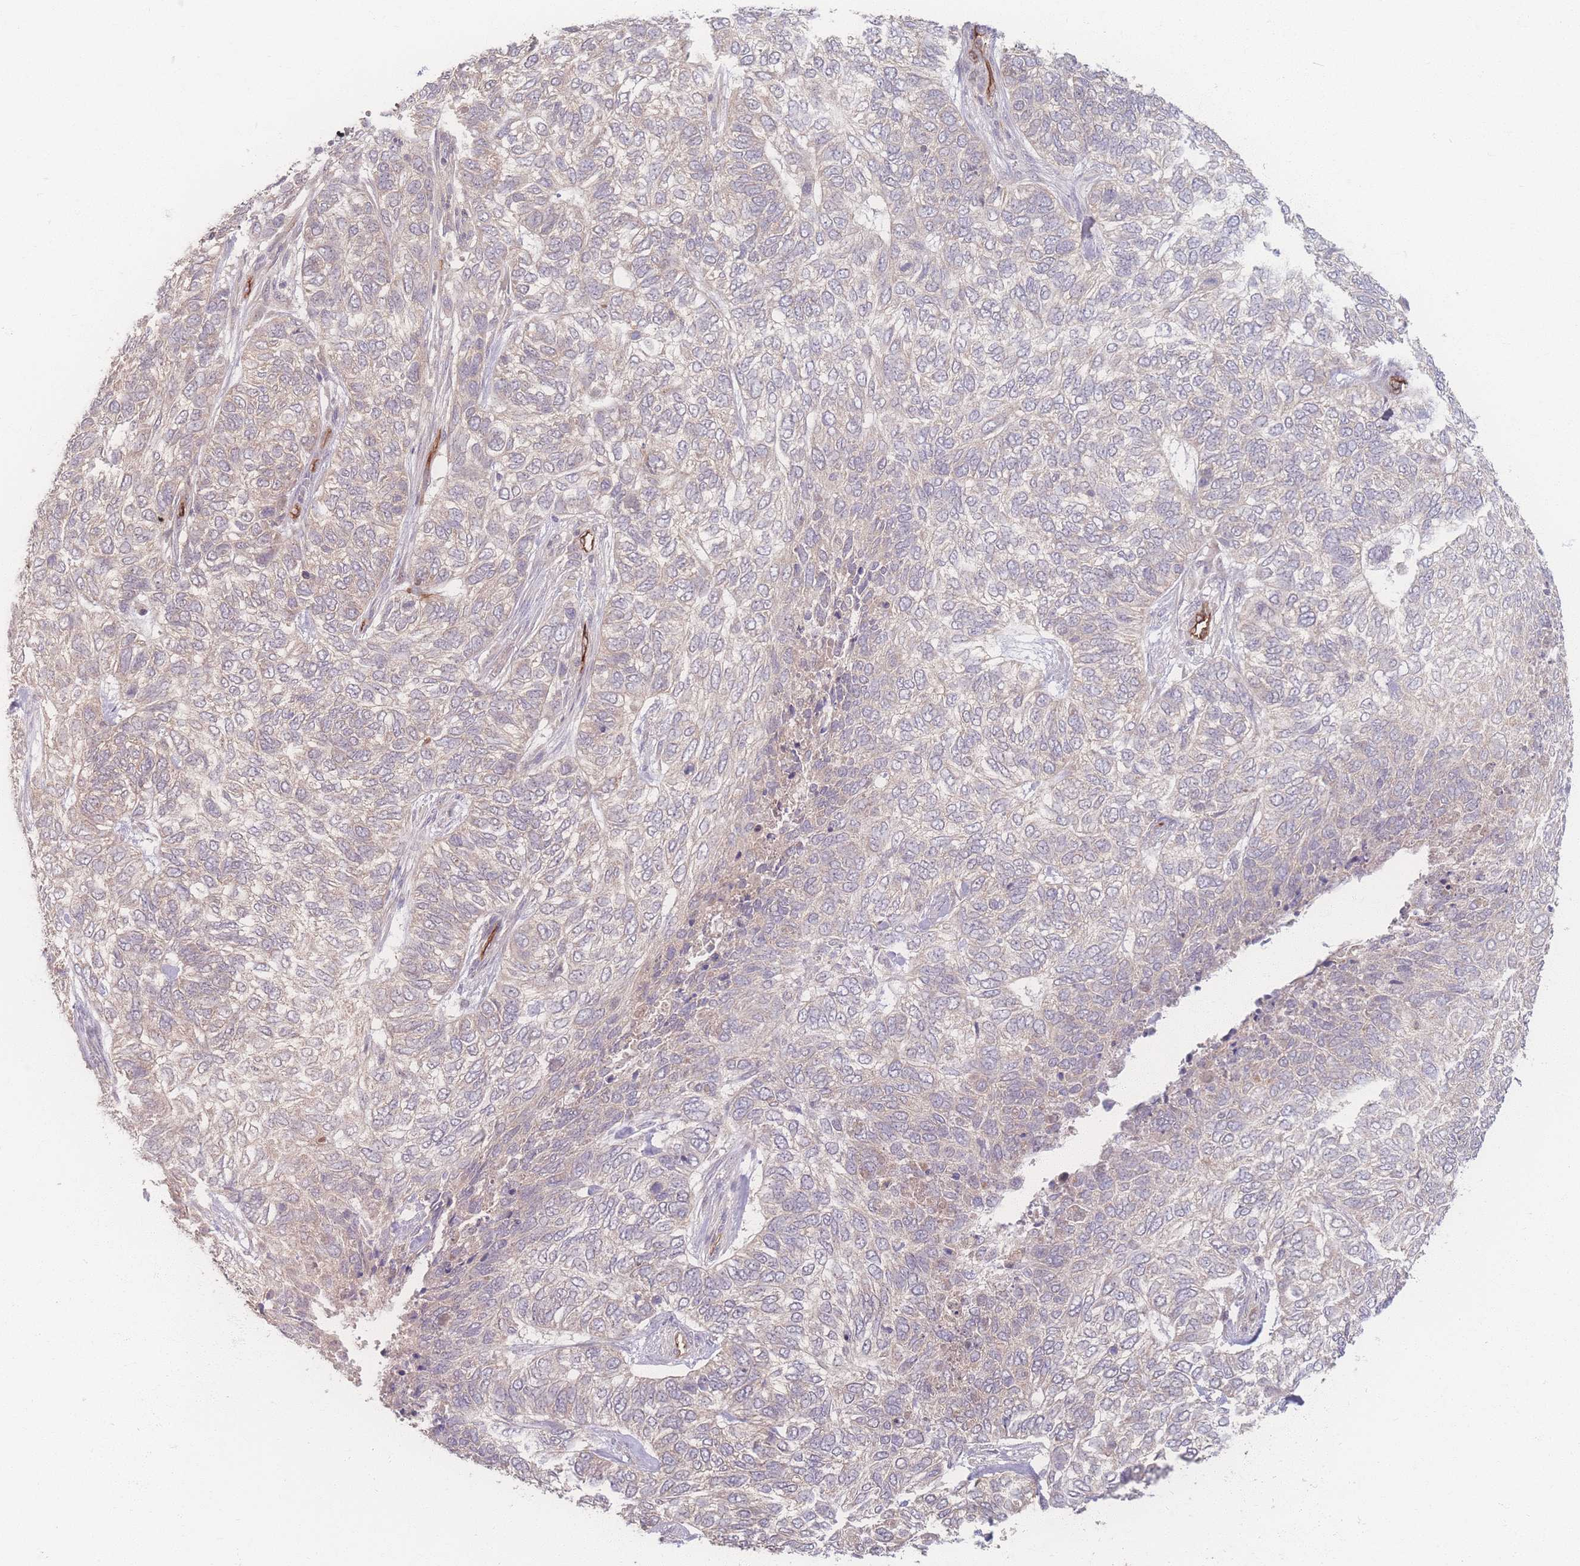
{"staining": {"intensity": "negative", "quantity": "none", "location": "none"}, "tissue": "skin cancer", "cell_type": "Tumor cells", "image_type": "cancer", "snomed": [{"axis": "morphology", "description": "Basal cell carcinoma"}, {"axis": "topography", "description": "Skin"}], "caption": "DAB immunohistochemical staining of basal cell carcinoma (skin) shows no significant staining in tumor cells.", "gene": "INSR", "patient": {"sex": "female", "age": 65}}